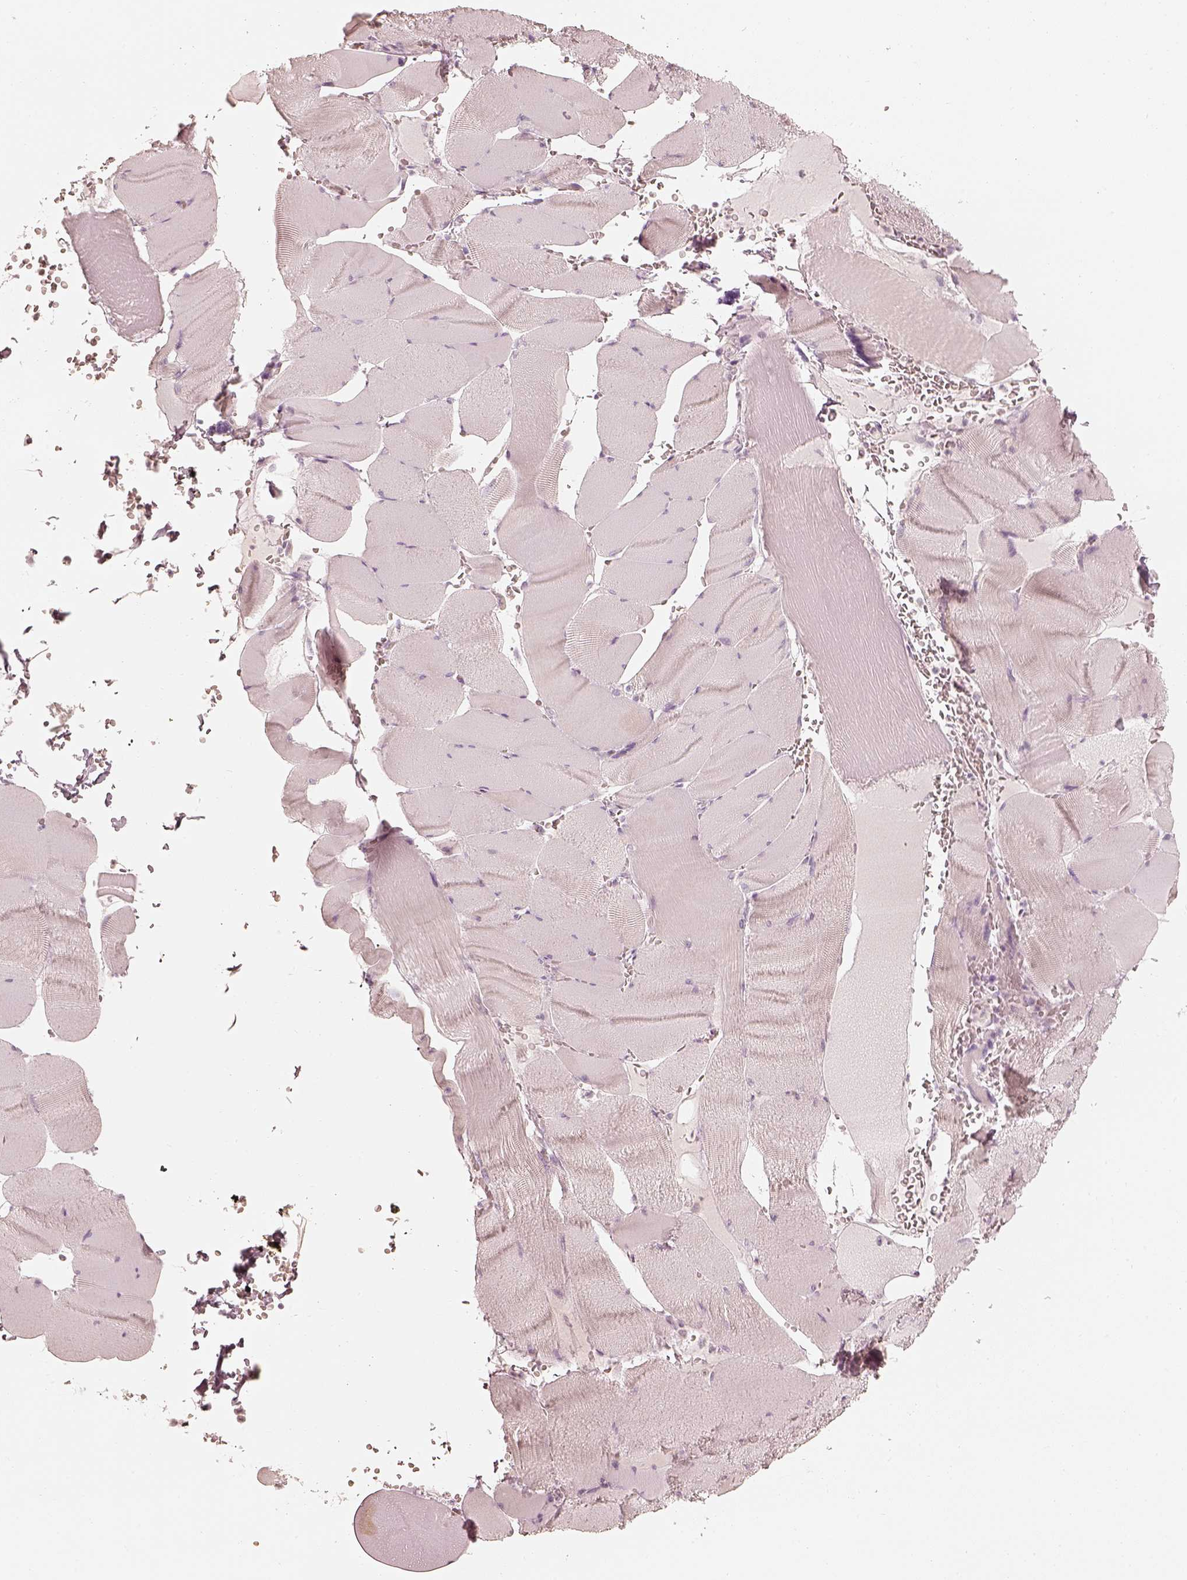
{"staining": {"intensity": "negative", "quantity": "none", "location": "none"}, "tissue": "skeletal muscle", "cell_type": "Myocytes", "image_type": "normal", "snomed": [{"axis": "morphology", "description": "Normal tissue, NOS"}, {"axis": "topography", "description": "Skeletal muscle"}], "caption": "Immunohistochemistry histopathology image of unremarkable skeletal muscle: skeletal muscle stained with DAB reveals no significant protein staining in myocytes.", "gene": "FMNL2", "patient": {"sex": "male", "age": 56}}